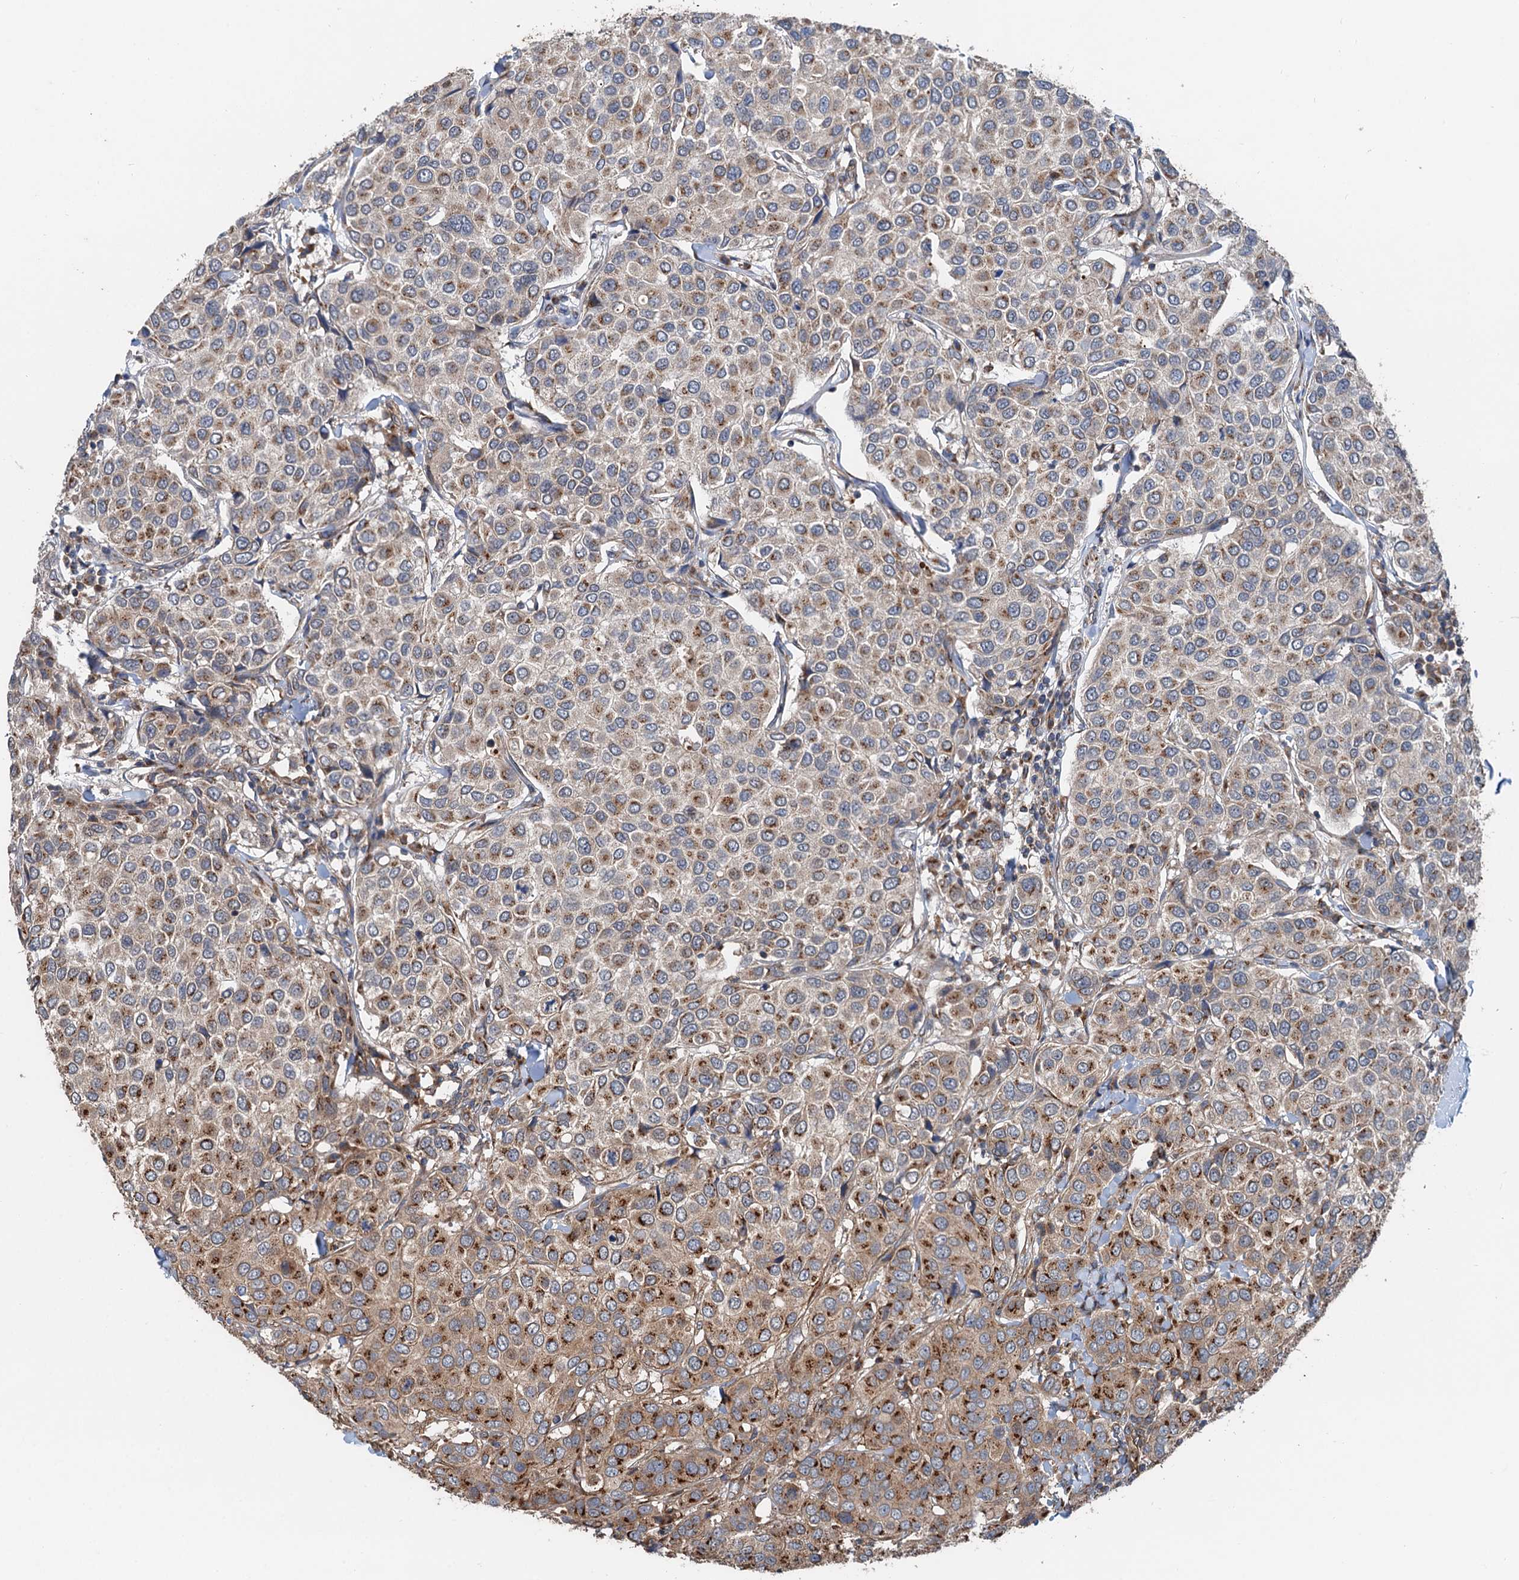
{"staining": {"intensity": "moderate", "quantity": "25%-75%", "location": "cytoplasmic/membranous"}, "tissue": "breast cancer", "cell_type": "Tumor cells", "image_type": "cancer", "snomed": [{"axis": "morphology", "description": "Duct carcinoma"}, {"axis": "topography", "description": "Breast"}], "caption": "Protein expression analysis of breast cancer displays moderate cytoplasmic/membranous positivity in approximately 25%-75% of tumor cells.", "gene": "ANKRD26", "patient": {"sex": "female", "age": 55}}